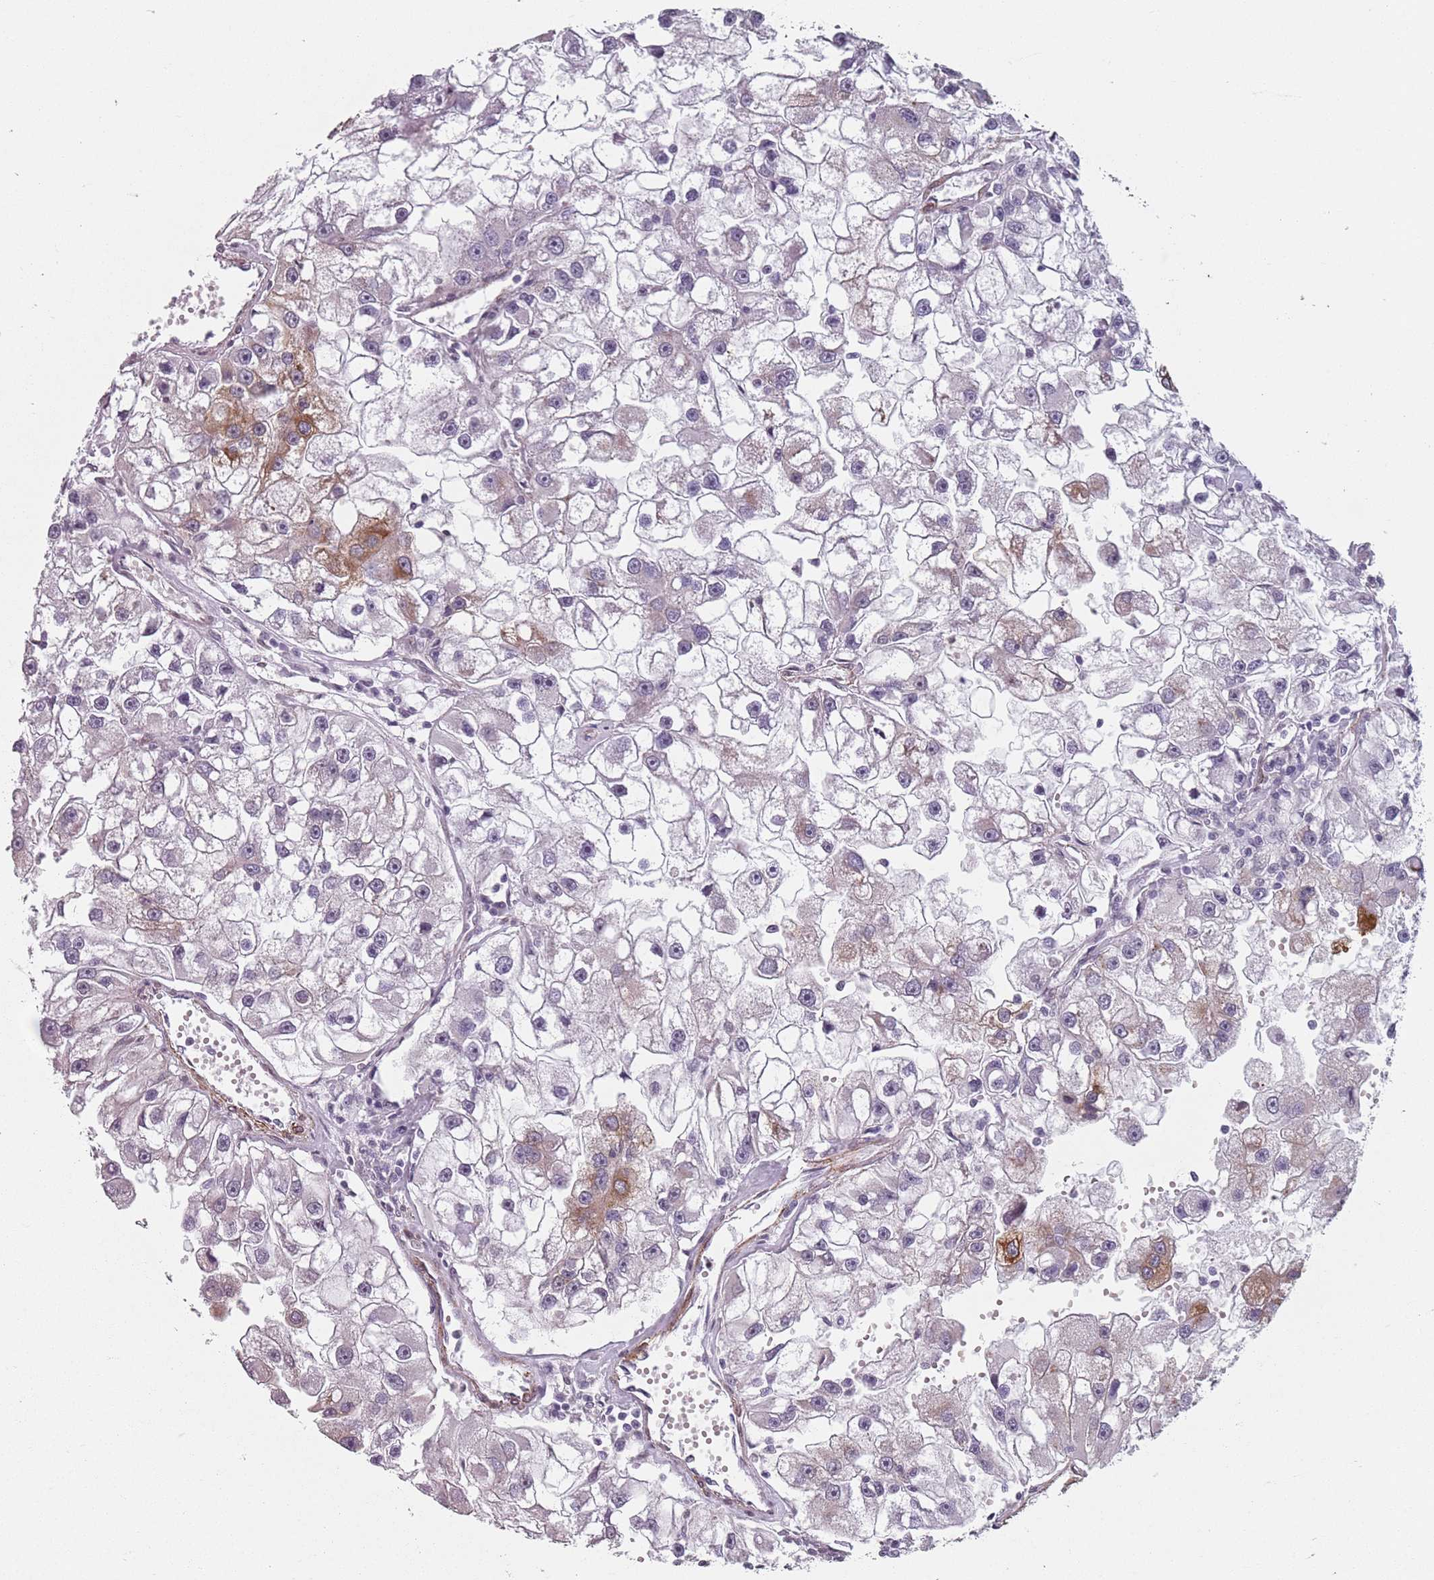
{"staining": {"intensity": "moderate", "quantity": "<25%", "location": "cytoplasmic/membranous"}, "tissue": "renal cancer", "cell_type": "Tumor cells", "image_type": "cancer", "snomed": [{"axis": "morphology", "description": "Adenocarcinoma, NOS"}, {"axis": "topography", "description": "Kidney"}], "caption": "Tumor cells exhibit moderate cytoplasmic/membranous positivity in approximately <25% of cells in adenocarcinoma (renal).", "gene": "TMC4", "patient": {"sex": "male", "age": 63}}